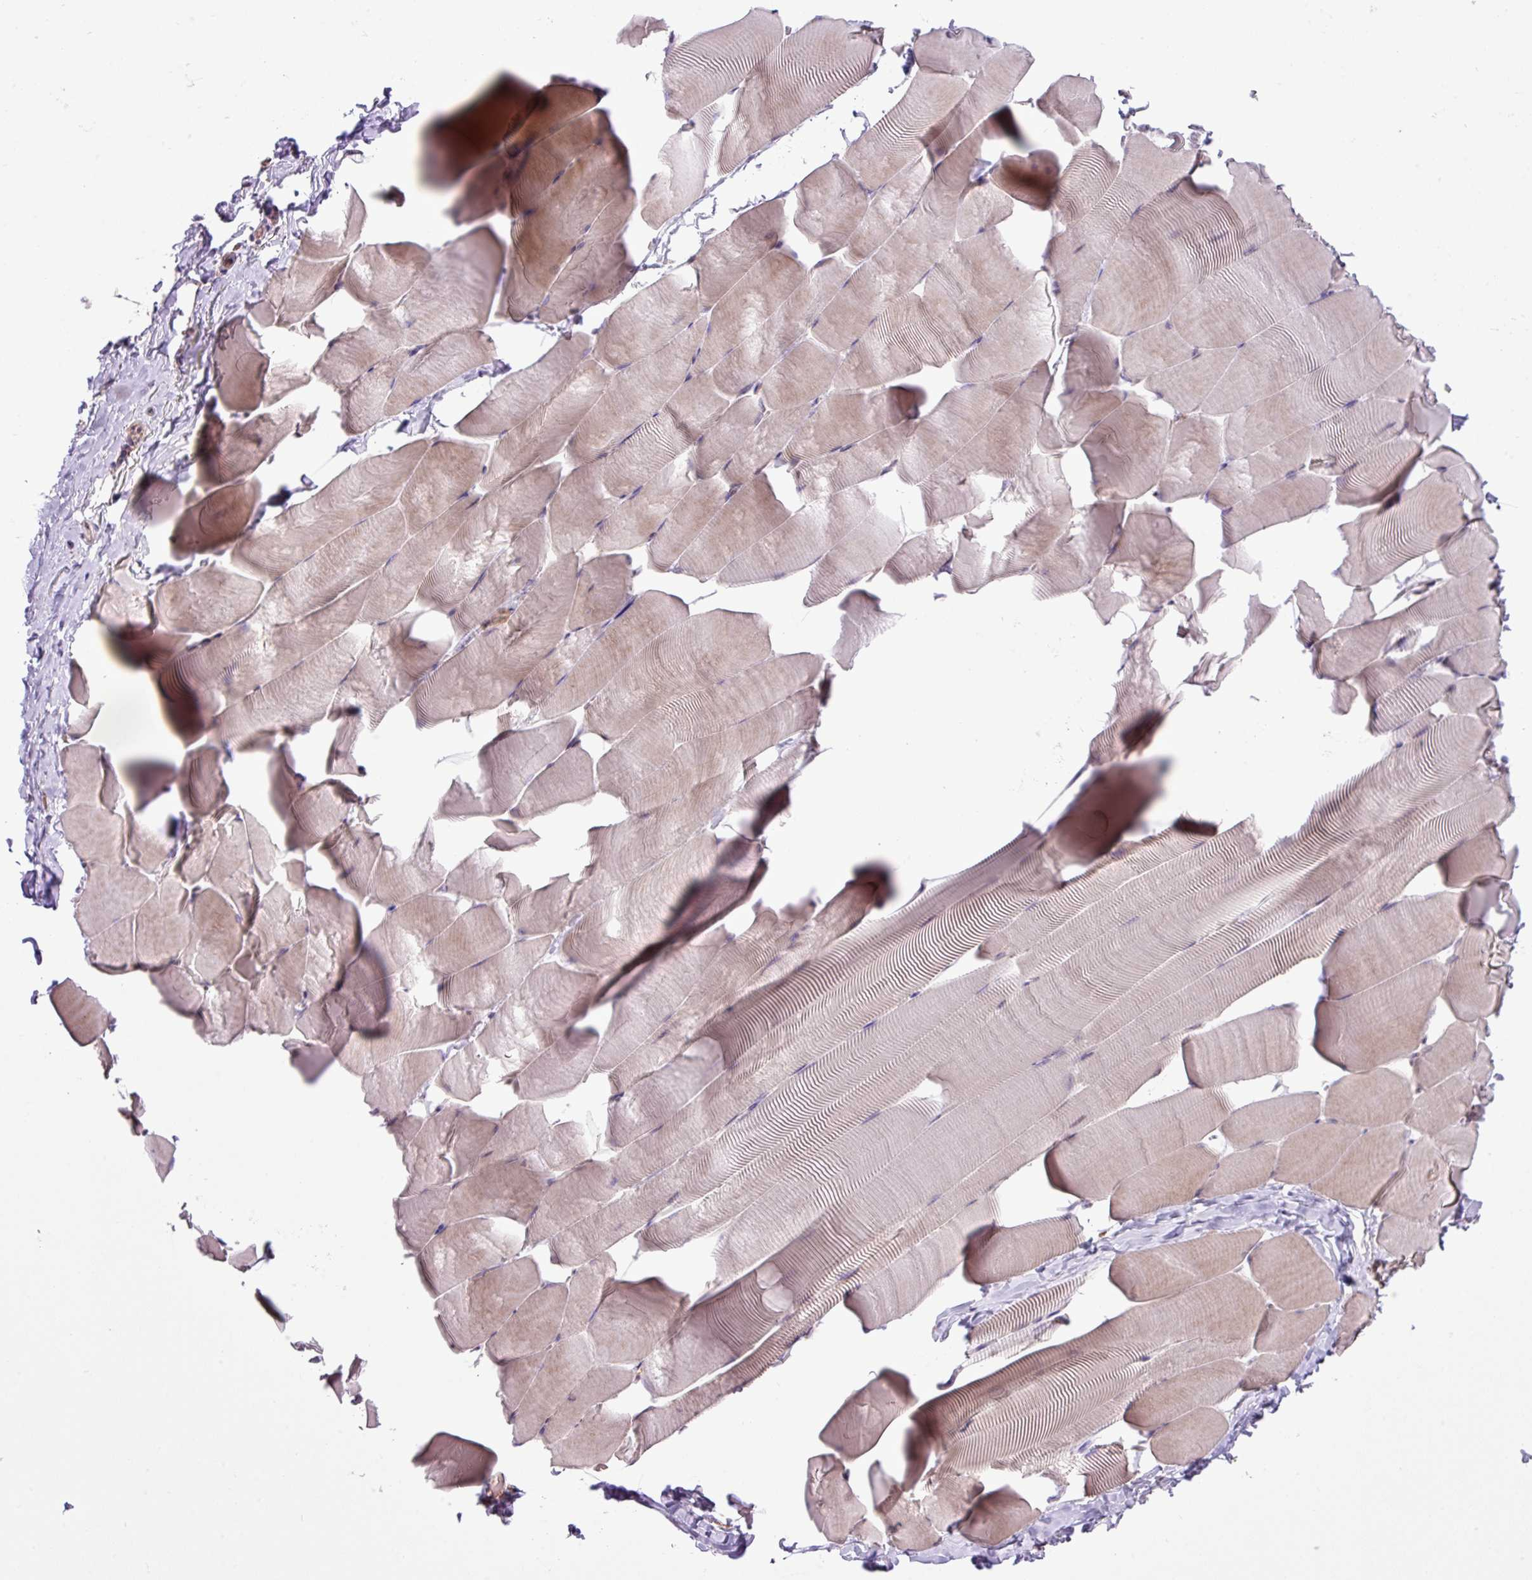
{"staining": {"intensity": "weak", "quantity": "25%-75%", "location": "cytoplasmic/membranous"}, "tissue": "skeletal muscle", "cell_type": "Myocytes", "image_type": "normal", "snomed": [{"axis": "morphology", "description": "Normal tissue, NOS"}, {"axis": "topography", "description": "Skeletal muscle"}], "caption": "Approximately 25%-75% of myocytes in unremarkable human skeletal muscle display weak cytoplasmic/membranous protein expression as visualized by brown immunohistochemical staining.", "gene": "ARHGEF25", "patient": {"sex": "male", "age": 25}}